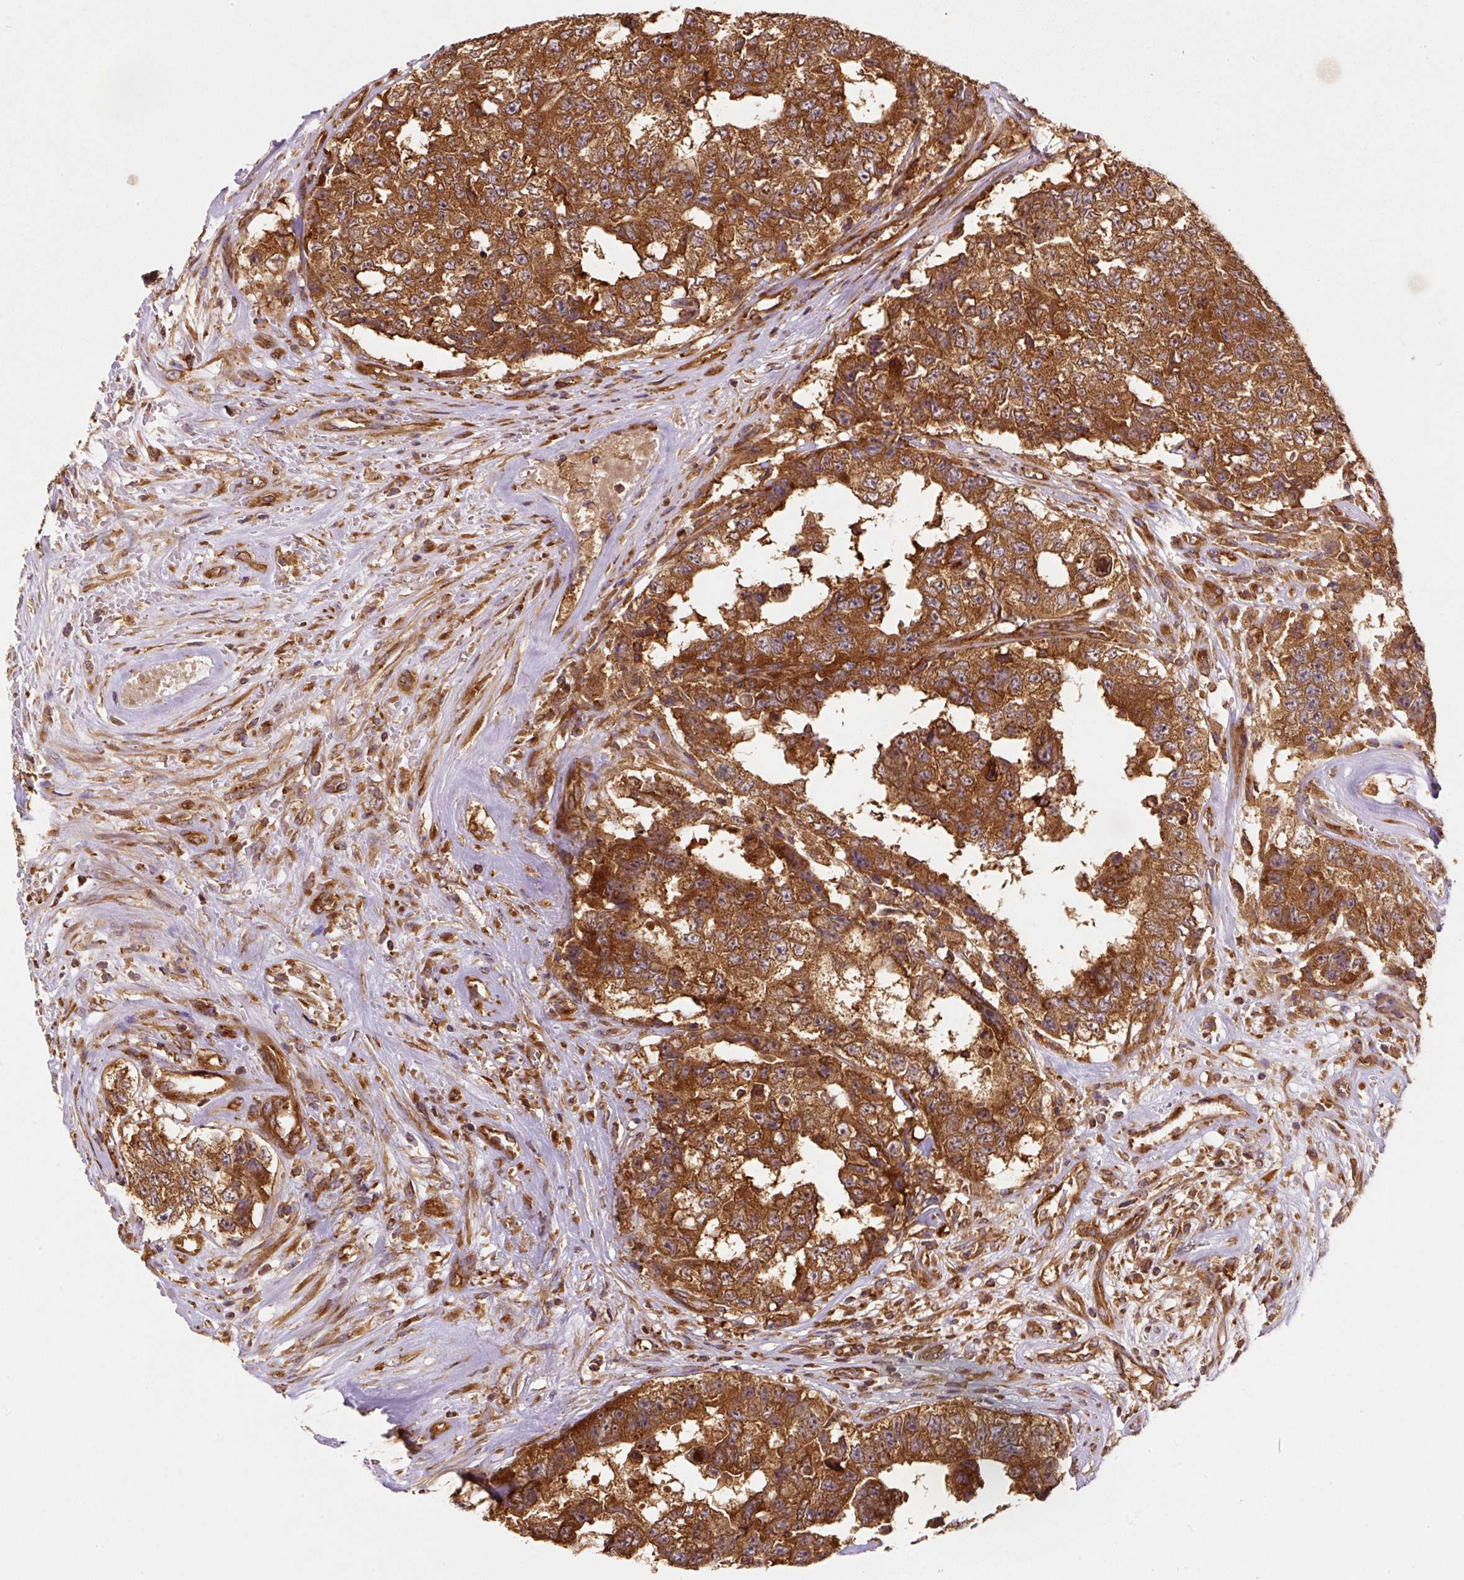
{"staining": {"intensity": "strong", "quantity": ">75%", "location": "cytoplasmic/membranous"}, "tissue": "testis cancer", "cell_type": "Tumor cells", "image_type": "cancer", "snomed": [{"axis": "morphology", "description": "Normal tissue, NOS"}, {"axis": "morphology", "description": "Carcinoma, Embryonal, NOS"}, {"axis": "topography", "description": "Testis"}, {"axis": "topography", "description": "Epididymis"}], "caption": "Testis embryonal carcinoma was stained to show a protein in brown. There is high levels of strong cytoplasmic/membranous positivity in about >75% of tumor cells. The staining was performed using DAB, with brown indicating positive protein expression. Nuclei are stained blue with hematoxylin.", "gene": "EIF2S2", "patient": {"sex": "male", "age": 25}}